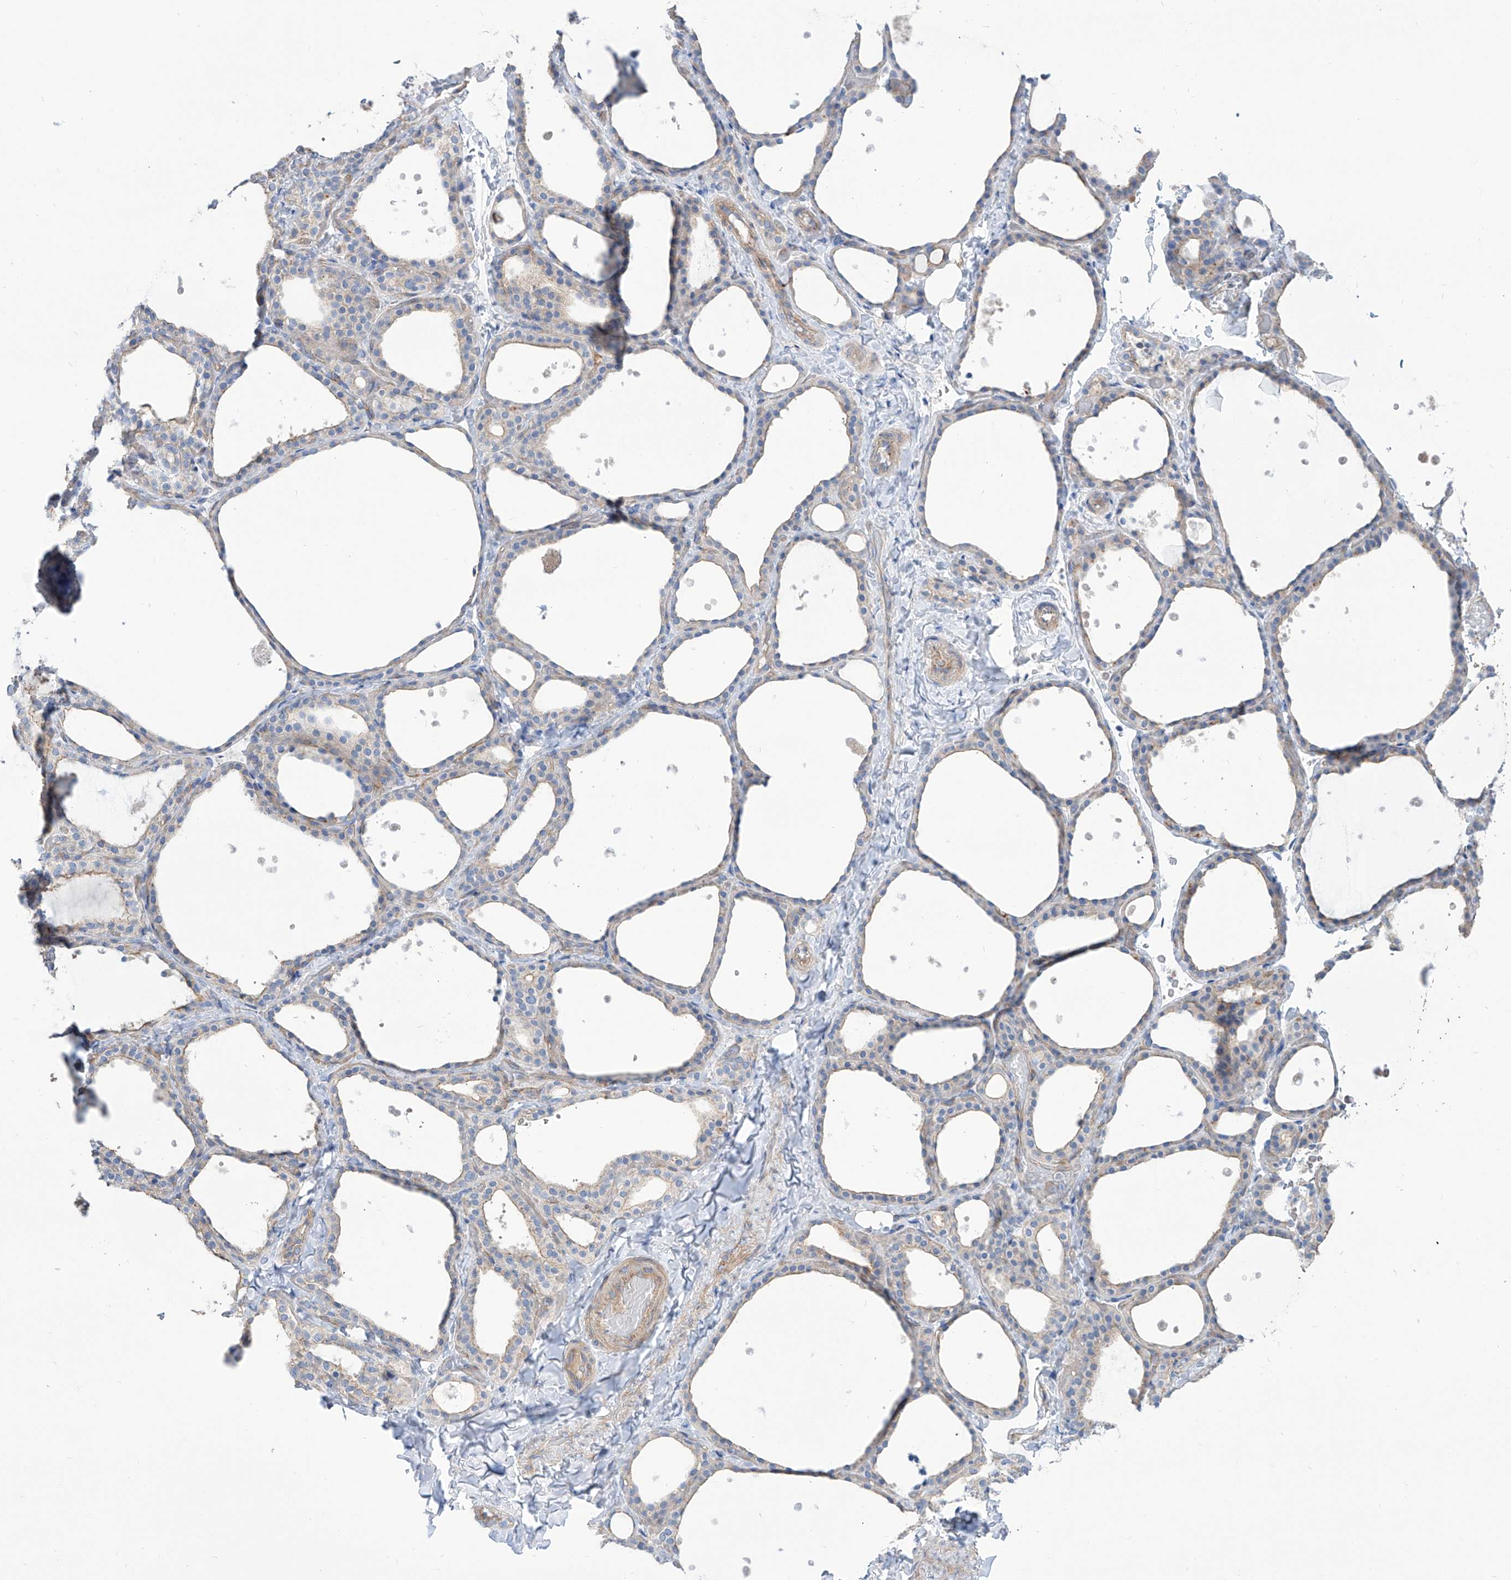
{"staining": {"intensity": "weak", "quantity": "<25%", "location": "cytoplasmic/membranous"}, "tissue": "thyroid gland", "cell_type": "Glandular cells", "image_type": "normal", "snomed": [{"axis": "morphology", "description": "Normal tissue, NOS"}, {"axis": "topography", "description": "Thyroid gland"}], "caption": "Immunohistochemical staining of benign thyroid gland demonstrates no significant staining in glandular cells.", "gene": "TMEM209", "patient": {"sex": "female", "age": 44}}